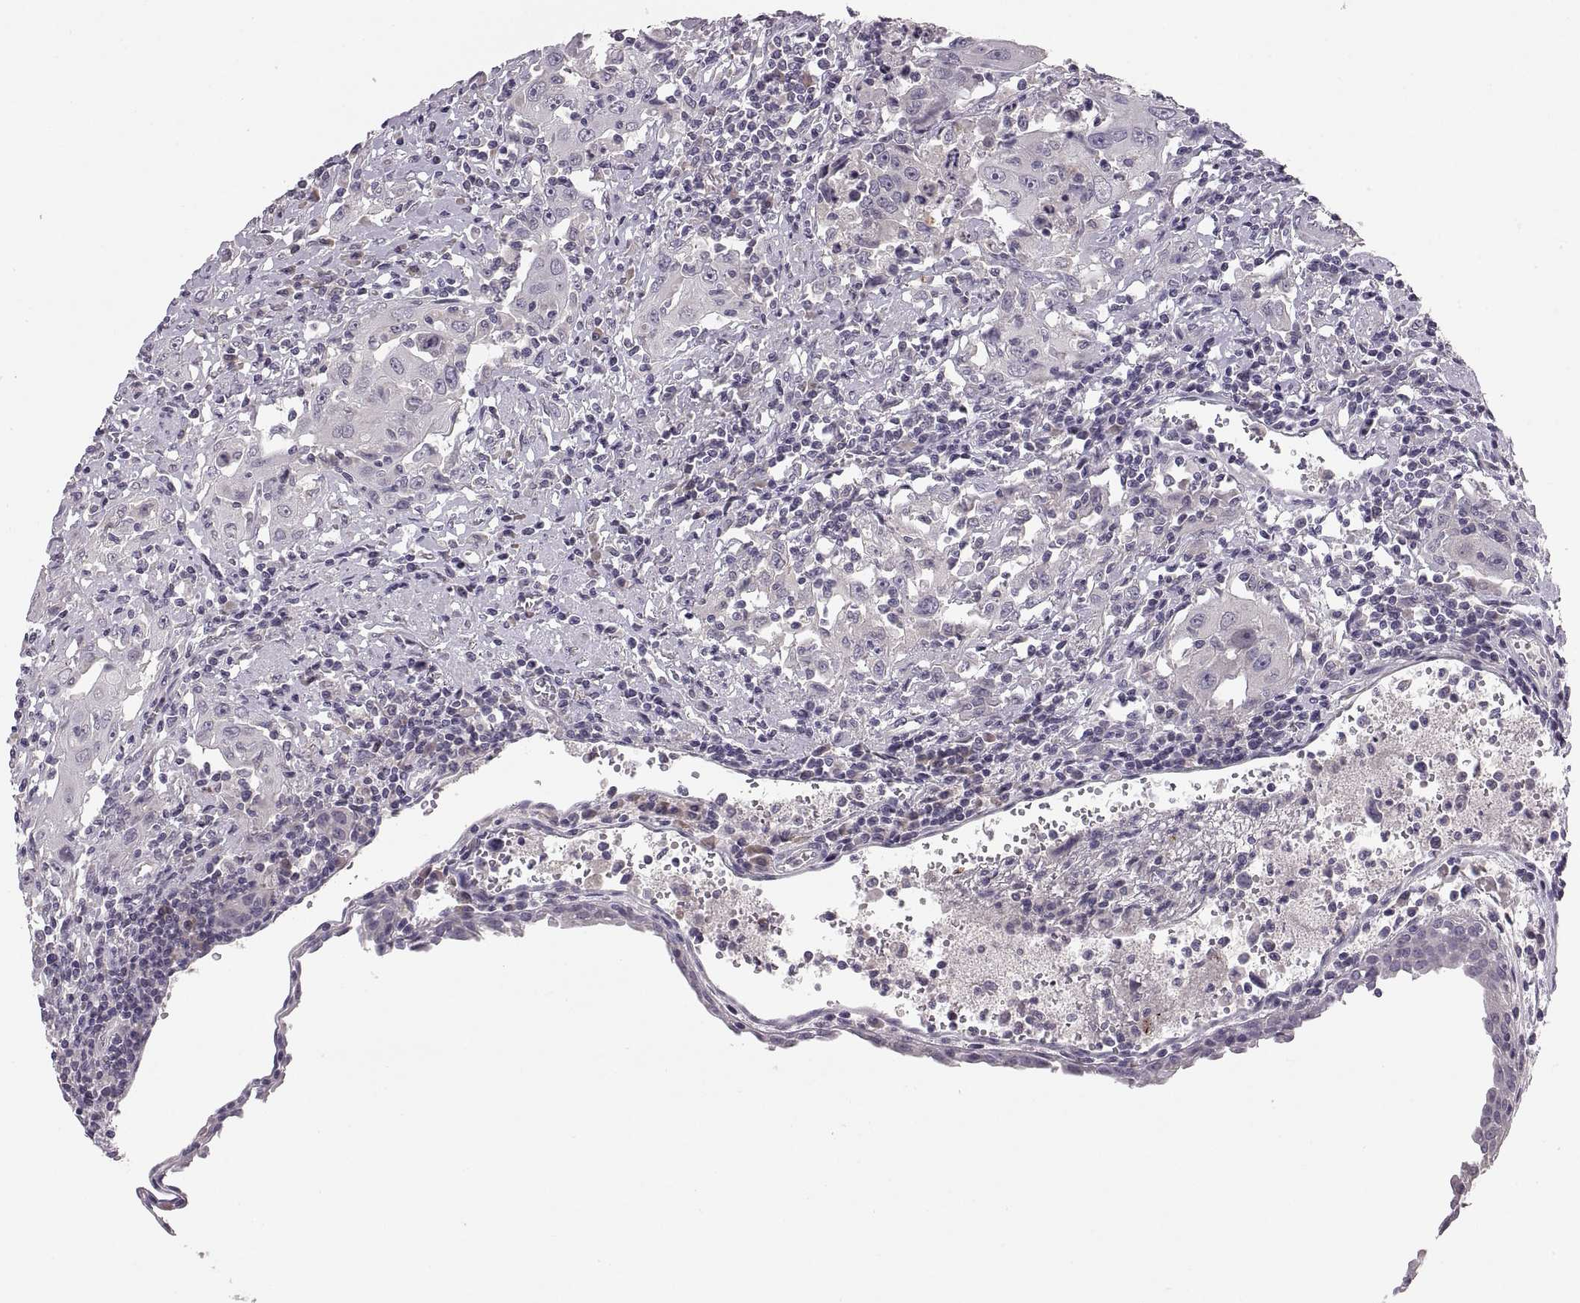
{"staining": {"intensity": "negative", "quantity": "none", "location": "none"}, "tissue": "urothelial cancer", "cell_type": "Tumor cells", "image_type": "cancer", "snomed": [{"axis": "morphology", "description": "Urothelial carcinoma, High grade"}, {"axis": "topography", "description": "Urinary bladder"}], "caption": "Histopathology image shows no protein positivity in tumor cells of urothelial cancer tissue.", "gene": "ADH6", "patient": {"sex": "female", "age": 85}}